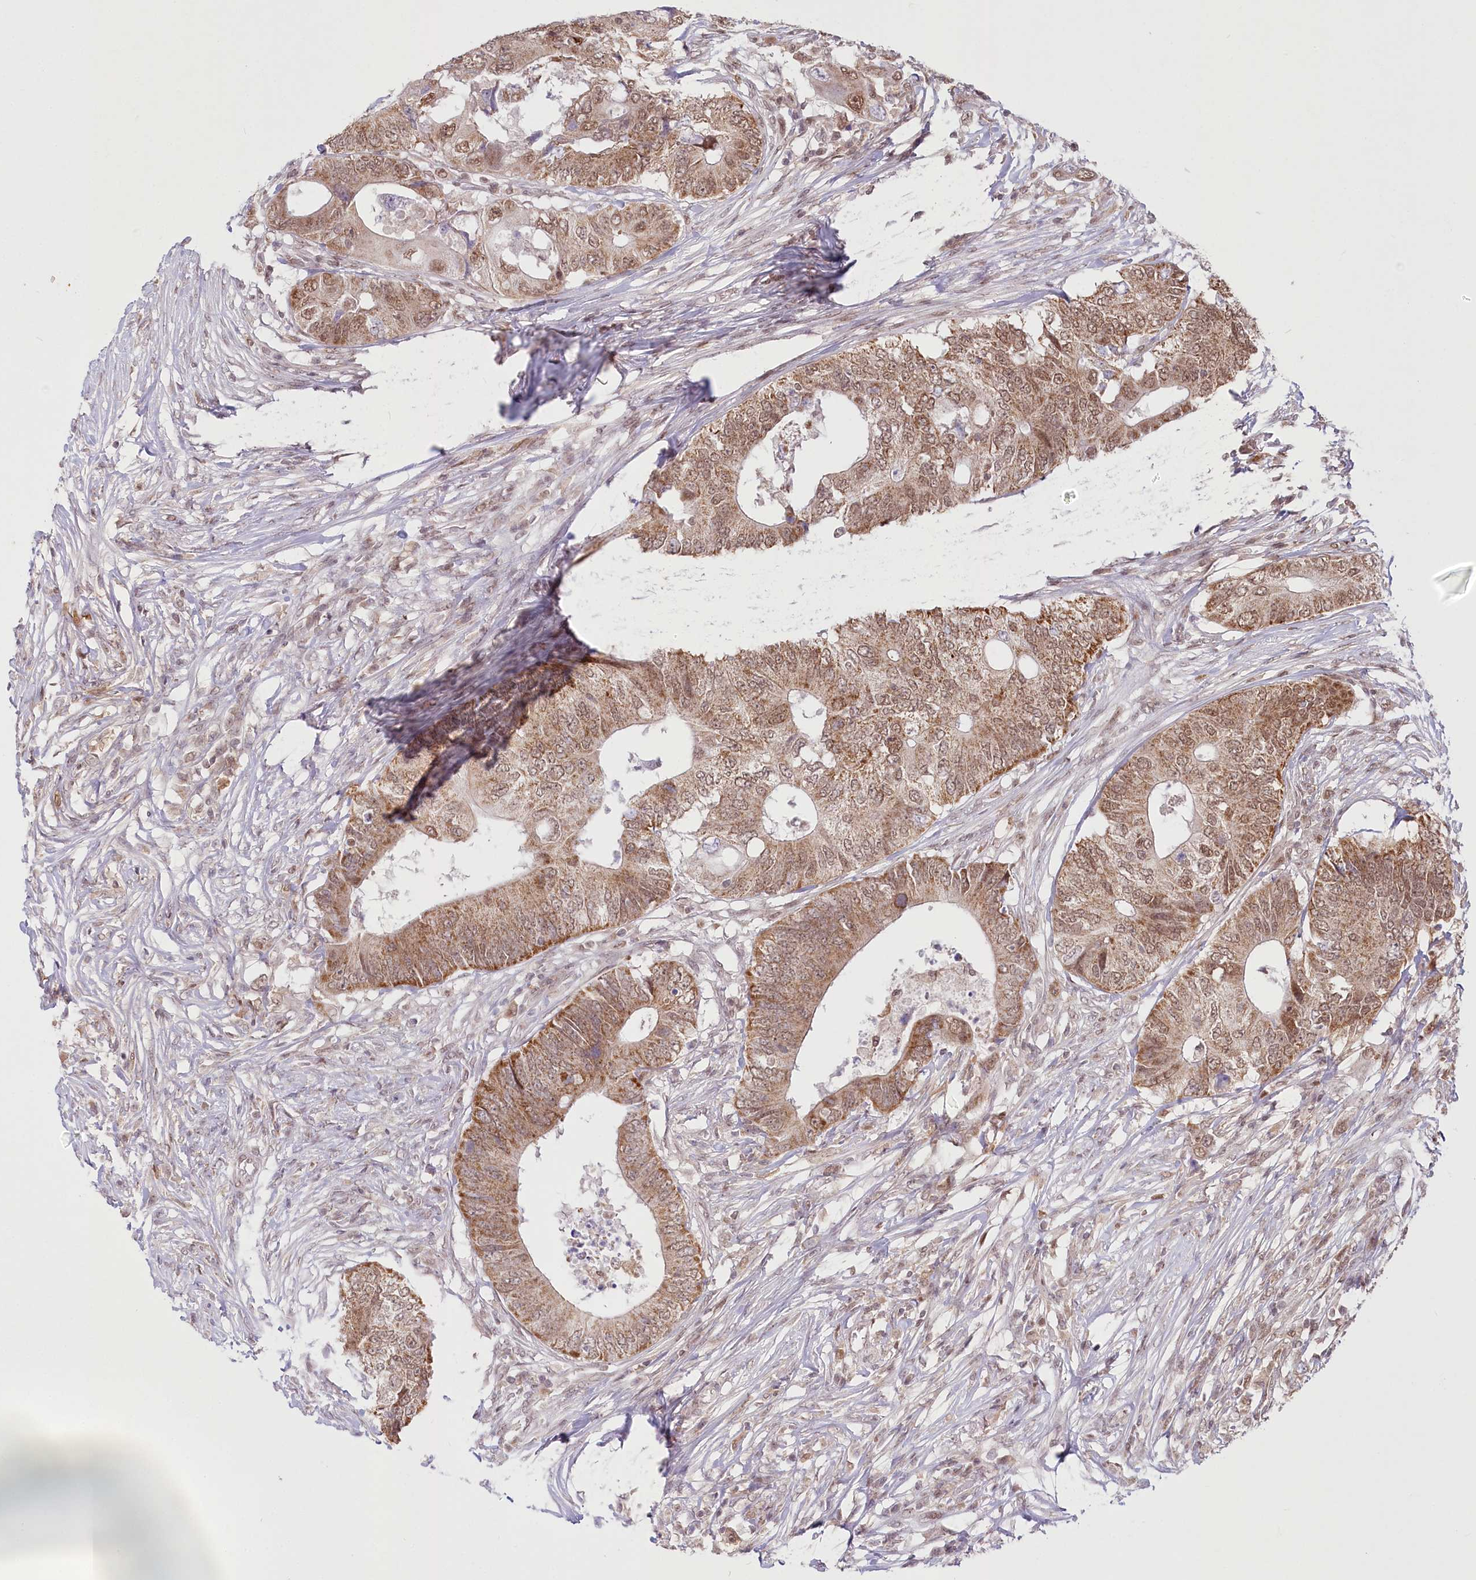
{"staining": {"intensity": "moderate", "quantity": ">75%", "location": "cytoplasmic/membranous,nuclear"}, "tissue": "colorectal cancer", "cell_type": "Tumor cells", "image_type": "cancer", "snomed": [{"axis": "morphology", "description": "Adenocarcinoma, NOS"}, {"axis": "topography", "description": "Colon"}], "caption": "Protein expression analysis of colorectal cancer (adenocarcinoma) reveals moderate cytoplasmic/membranous and nuclear expression in about >75% of tumor cells.", "gene": "PYURF", "patient": {"sex": "male", "age": 71}}